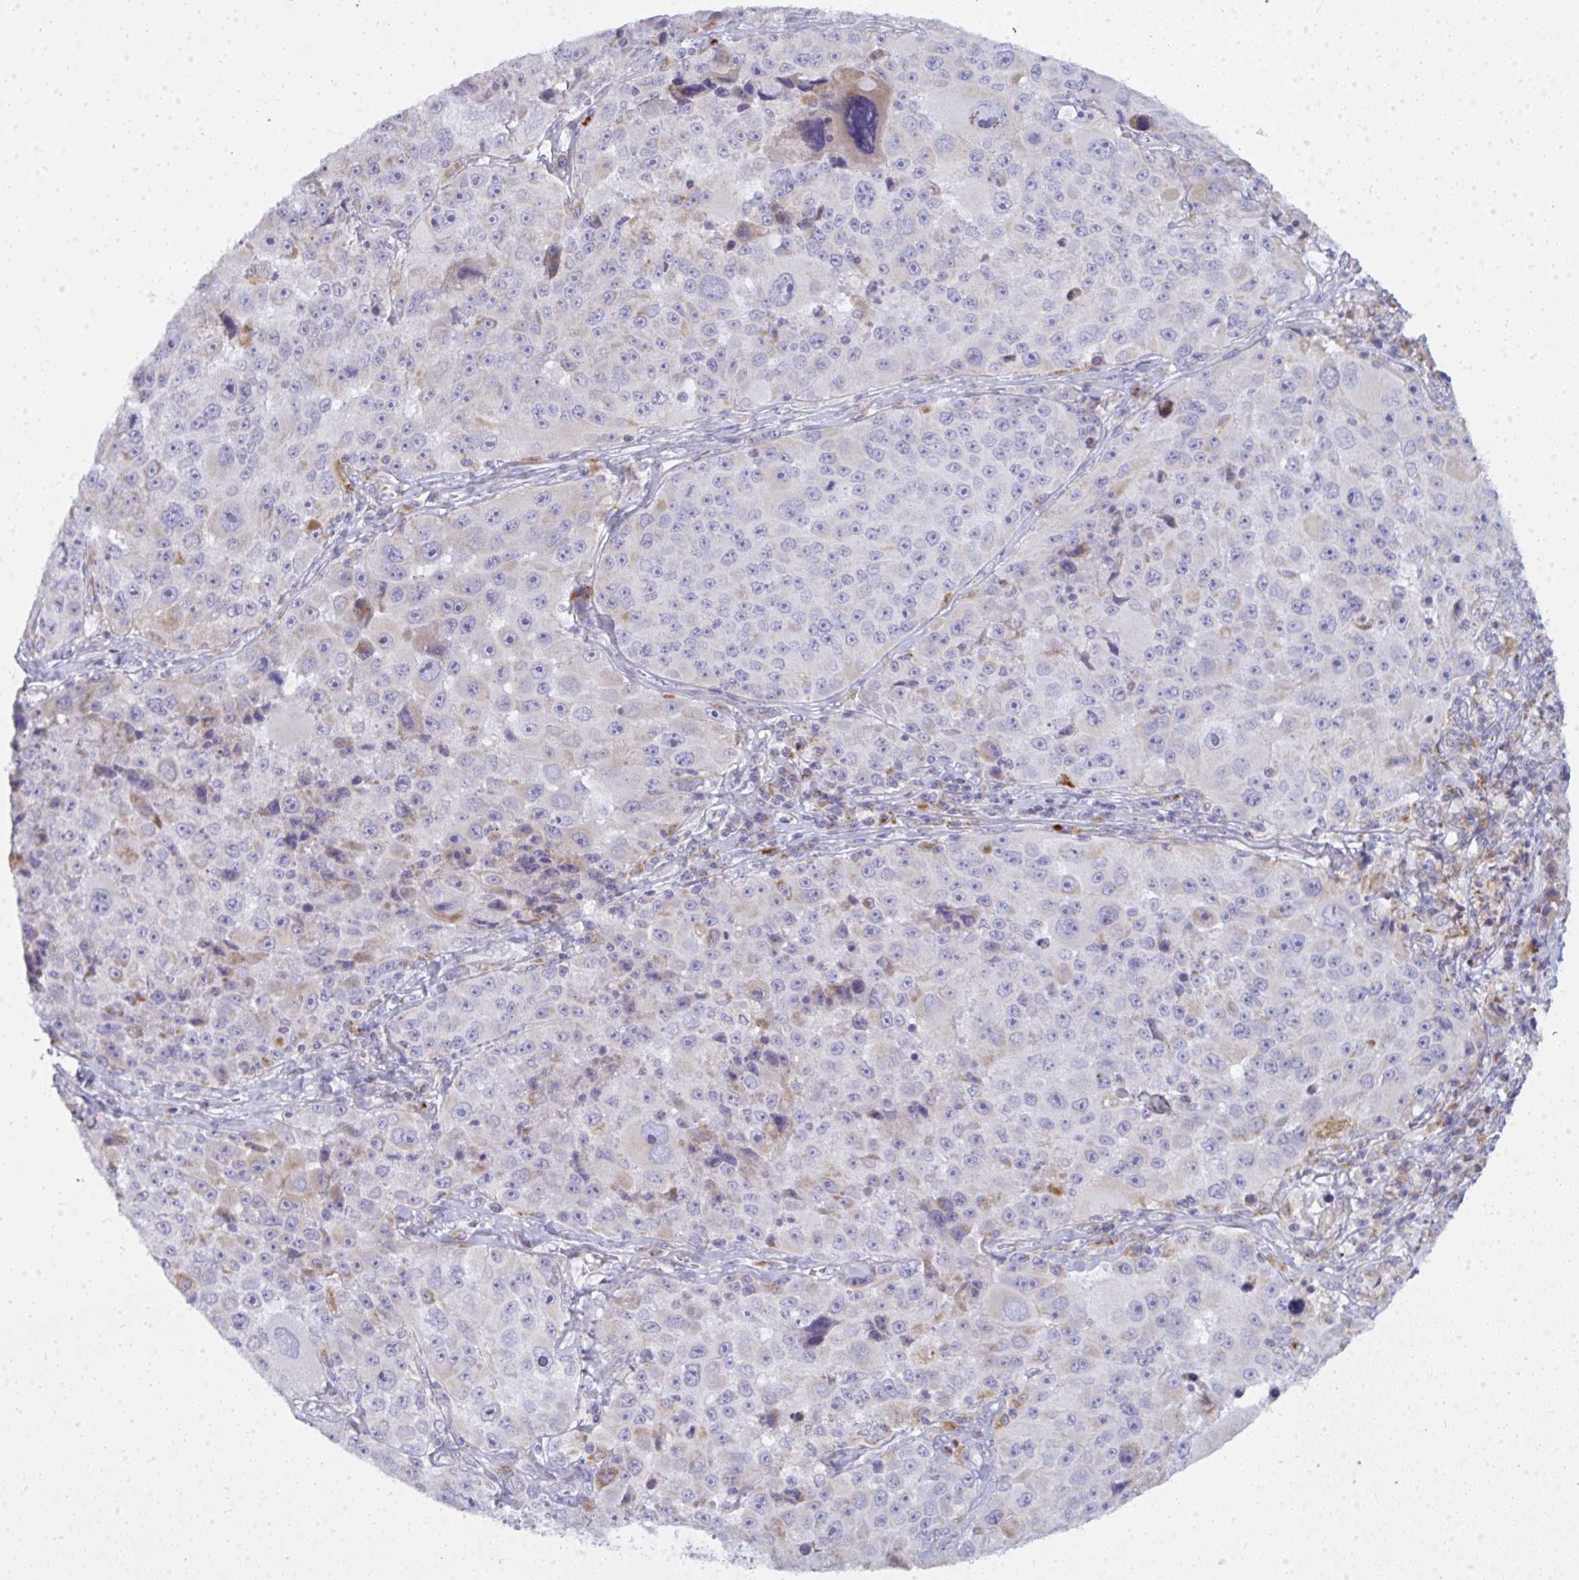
{"staining": {"intensity": "negative", "quantity": "none", "location": "none"}, "tissue": "melanoma", "cell_type": "Tumor cells", "image_type": "cancer", "snomed": [{"axis": "morphology", "description": "Malignant melanoma, Metastatic site"}, {"axis": "topography", "description": "Lymph node"}], "caption": "A histopathology image of melanoma stained for a protein shows no brown staining in tumor cells.", "gene": "ATG9A", "patient": {"sex": "male", "age": 62}}